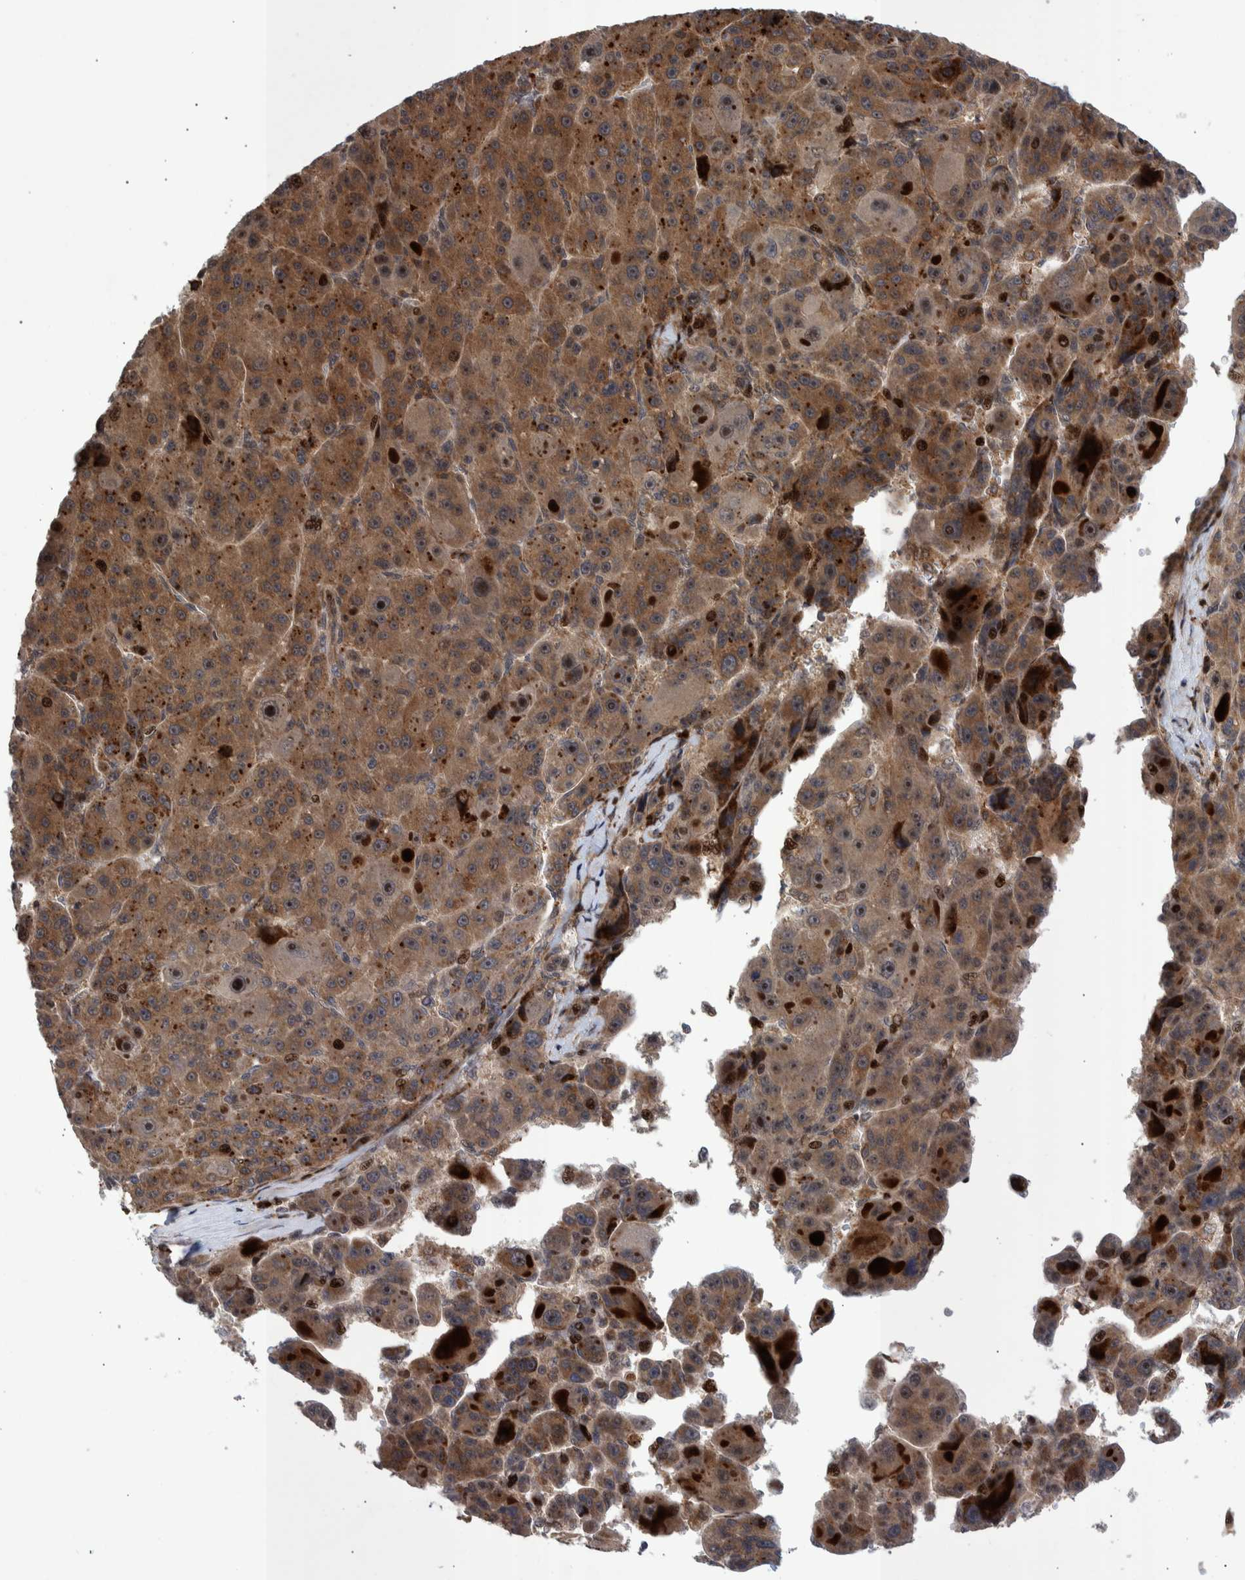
{"staining": {"intensity": "moderate", "quantity": ">75%", "location": "cytoplasmic/membranous"}, "tissue": "liver cancer", "cell_type": "Tumor cells", "image_type": "cancer", "snomed": [{"axis": "morphology", "description": "Carcinoma, Hepatocellular, NOS"}, {"axis": "topography", "description": "Liver"}], "caption": "Liver cancer stained with a brown dye displays moderate cytoplasmic/membranous positive positivity in approximately >75% of tumor cells.", "gene": "SHISA6", "patient": {"sex": "male", "age": 76}}